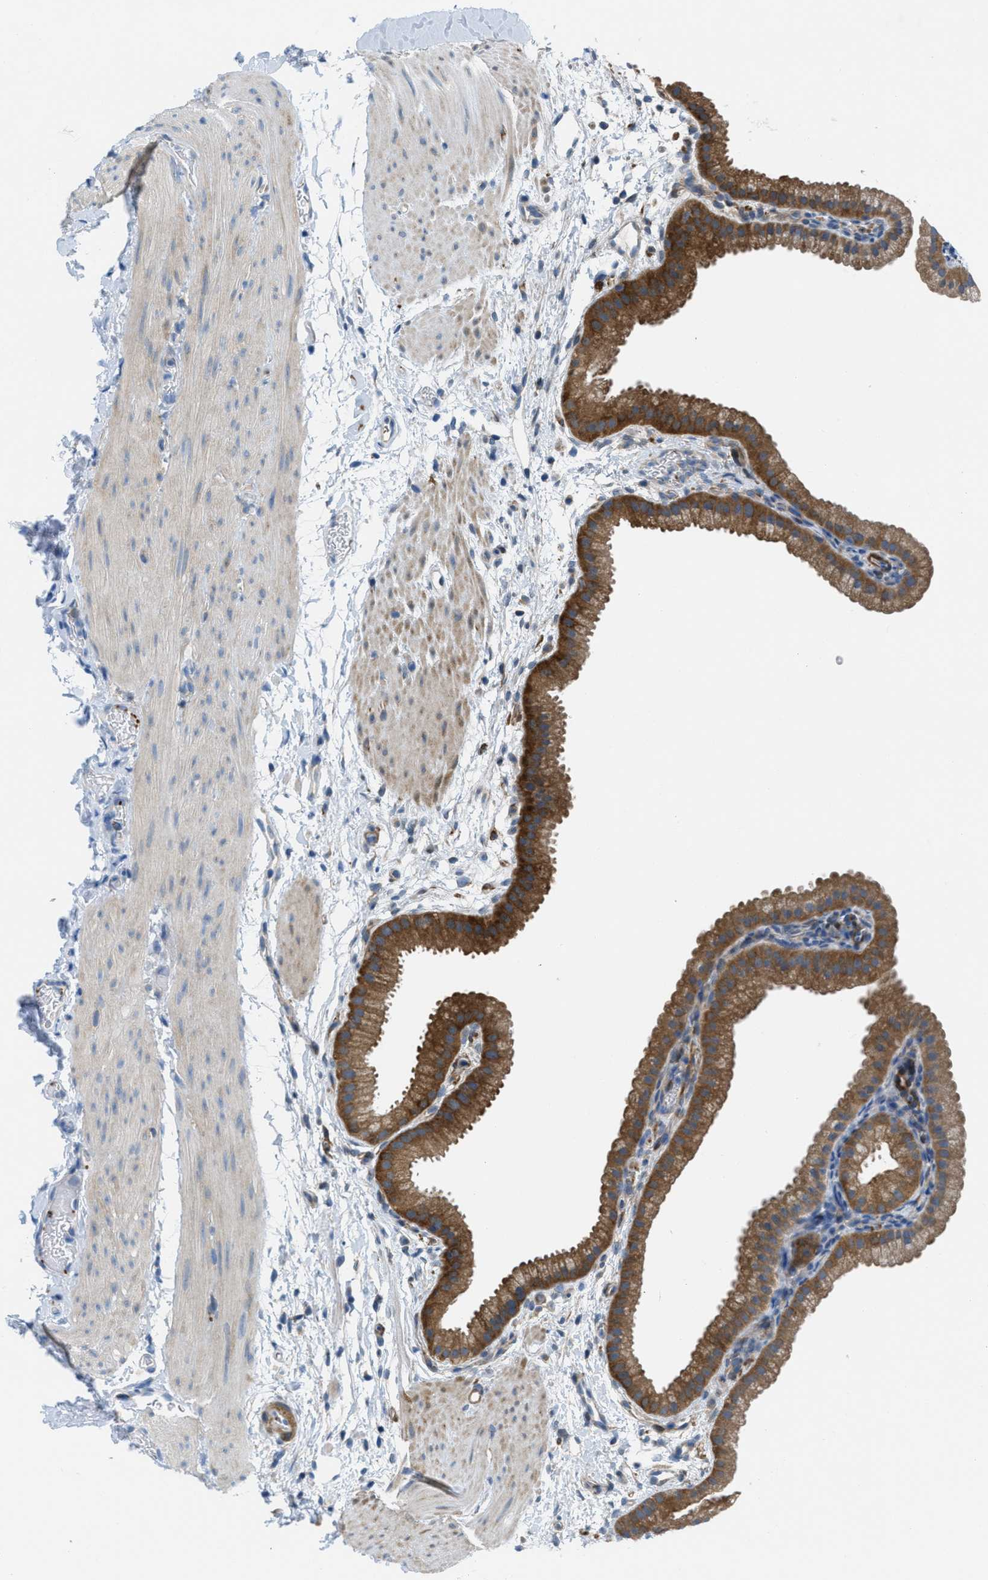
{"staining": {"intensity": "moderate", "quantity": ">75%", "location": "cytoplasmic/membranous"}, "tissue": "gallbladder", "cell_type": "Glandular cells", "image_type": "normal", "snomed": [{"axis": "morphology", "description": "Normal tissue, NOS"}, {"axis": "topography", "description": "Gallbladder"}], "caption": "The immunohistochemical stain shows moderate cytoplasmic/membranous expression in glandular cells of unremarkable gallbladder.", "gene": "MAPRE2", "patient": {"sex": "female", "age": 64}}